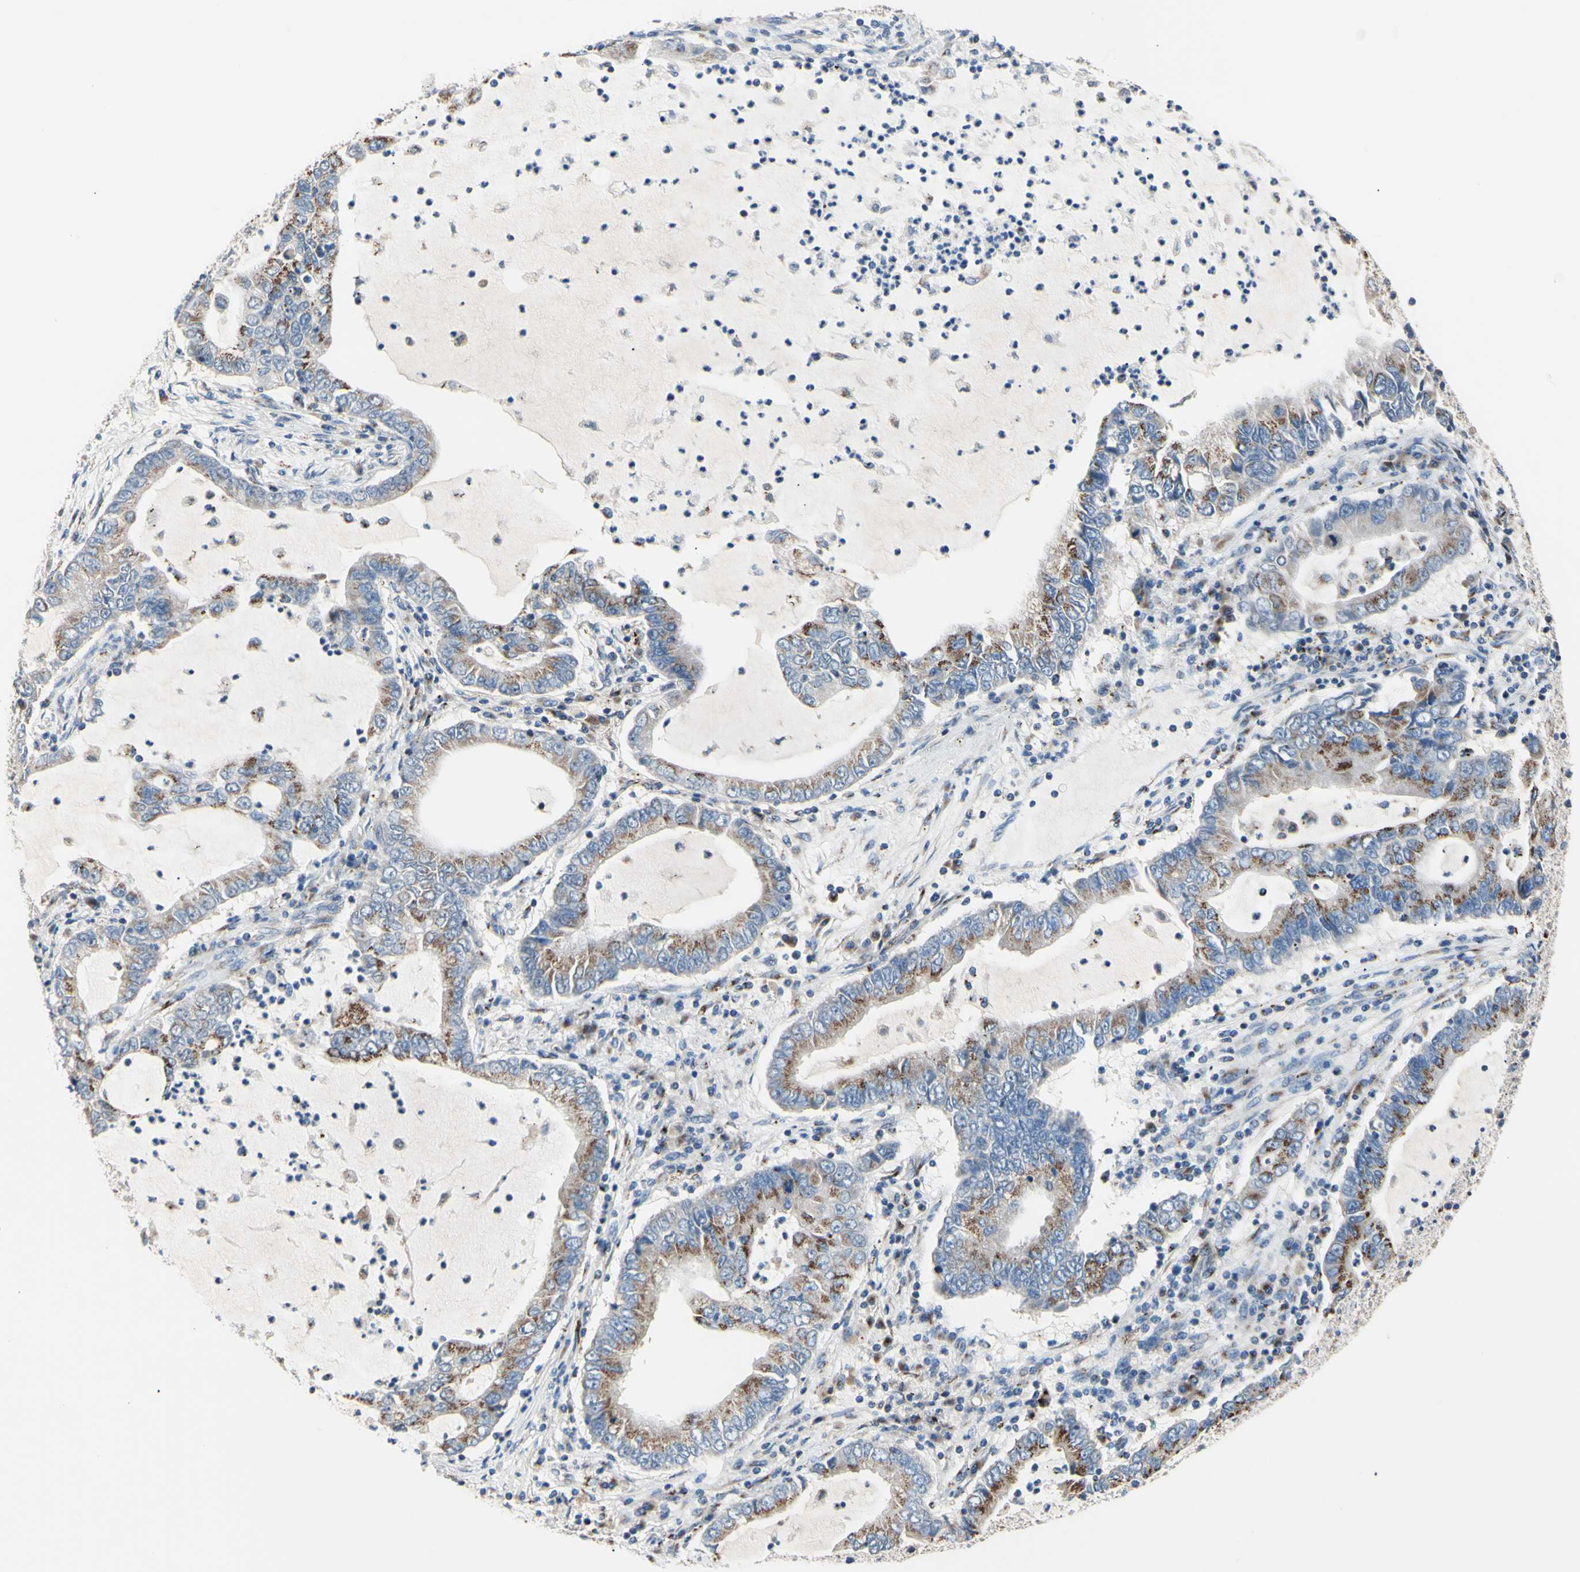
{"staining": {"intensity": "moderate", "quantity": "25%-75%", "location": "cytoplasmic/membranous"}, "tissue": "lung cancer", "cell_type": "Tumor cells", "image_type": "cancer", "snomed": [{"axis": "morphology", "description": "Adenocarcinoma, NOS"}, {"axis": "topography", "description": "Lung"}], "caption": "Lung cancer stained with immunohistochemistry (IHC) exhibits moderate cytoplasmic/membranous staining in about 25%-75% of tumor cells.", "gene": "GALNT2", "patient": {"sex": "female", "age": 51}}